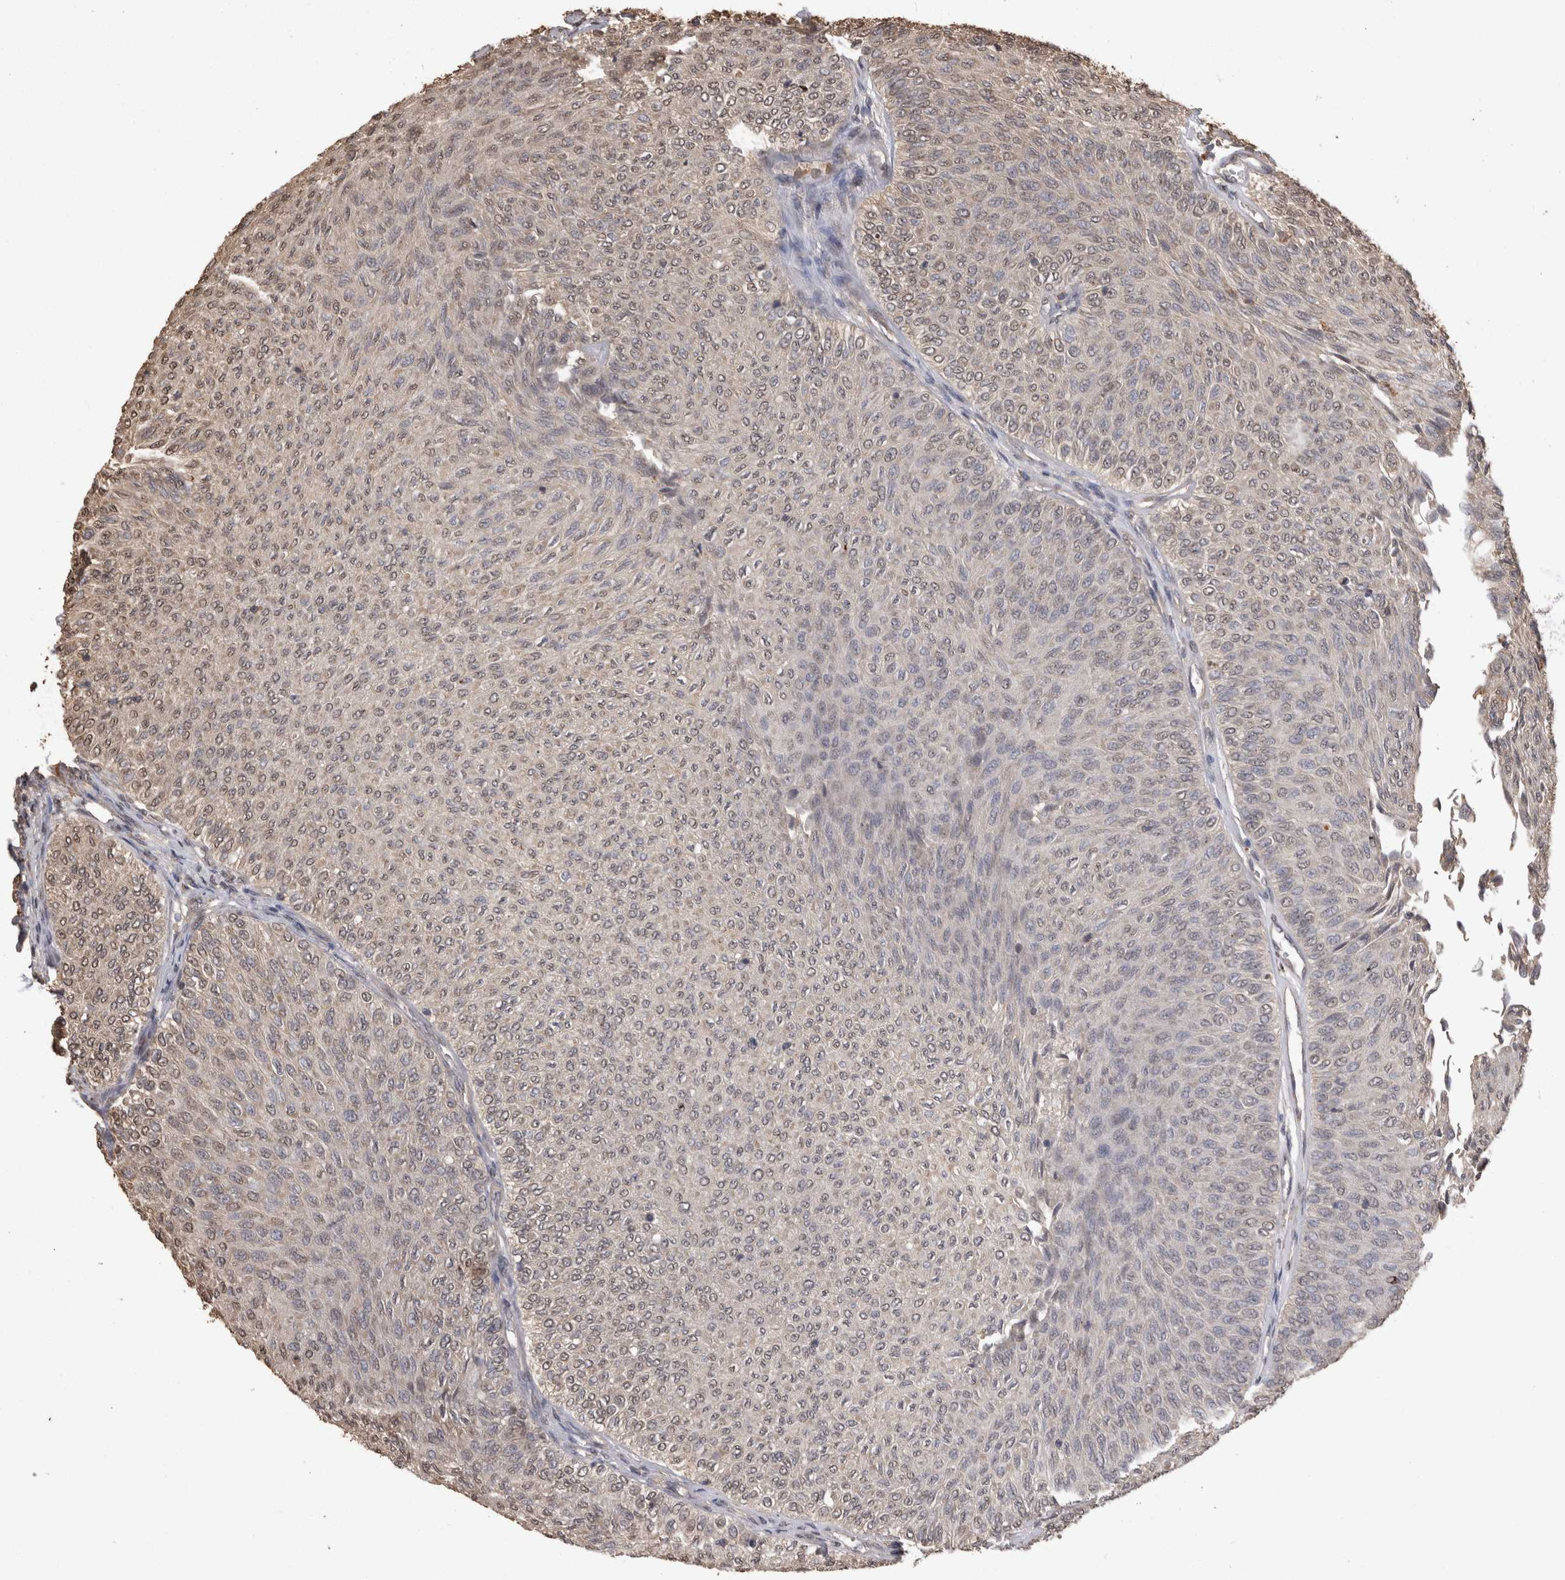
{"staining": {"intensity": "weak", "quantity": "25%-75%", "location": "nuclear"}, "tissue": "urothelial cancer", "cell_type": "Tumor cells", "image_type": "cancer", "snomed": [{"axis": "morphology", "description": "Urothelial carcinoma, Low grade"}, {"axis": "topography", "description": "Urinary bladder"}], "caption": "A high-resolution photomicrograph shows immunohistochemistry (IHC) staining of urothelial cancer, which demonstrates weak nuclear staining in about 25%-75% of tumor cells.", "gene": "SOCS5", "patient": {"sex": "male", "age": 78}}